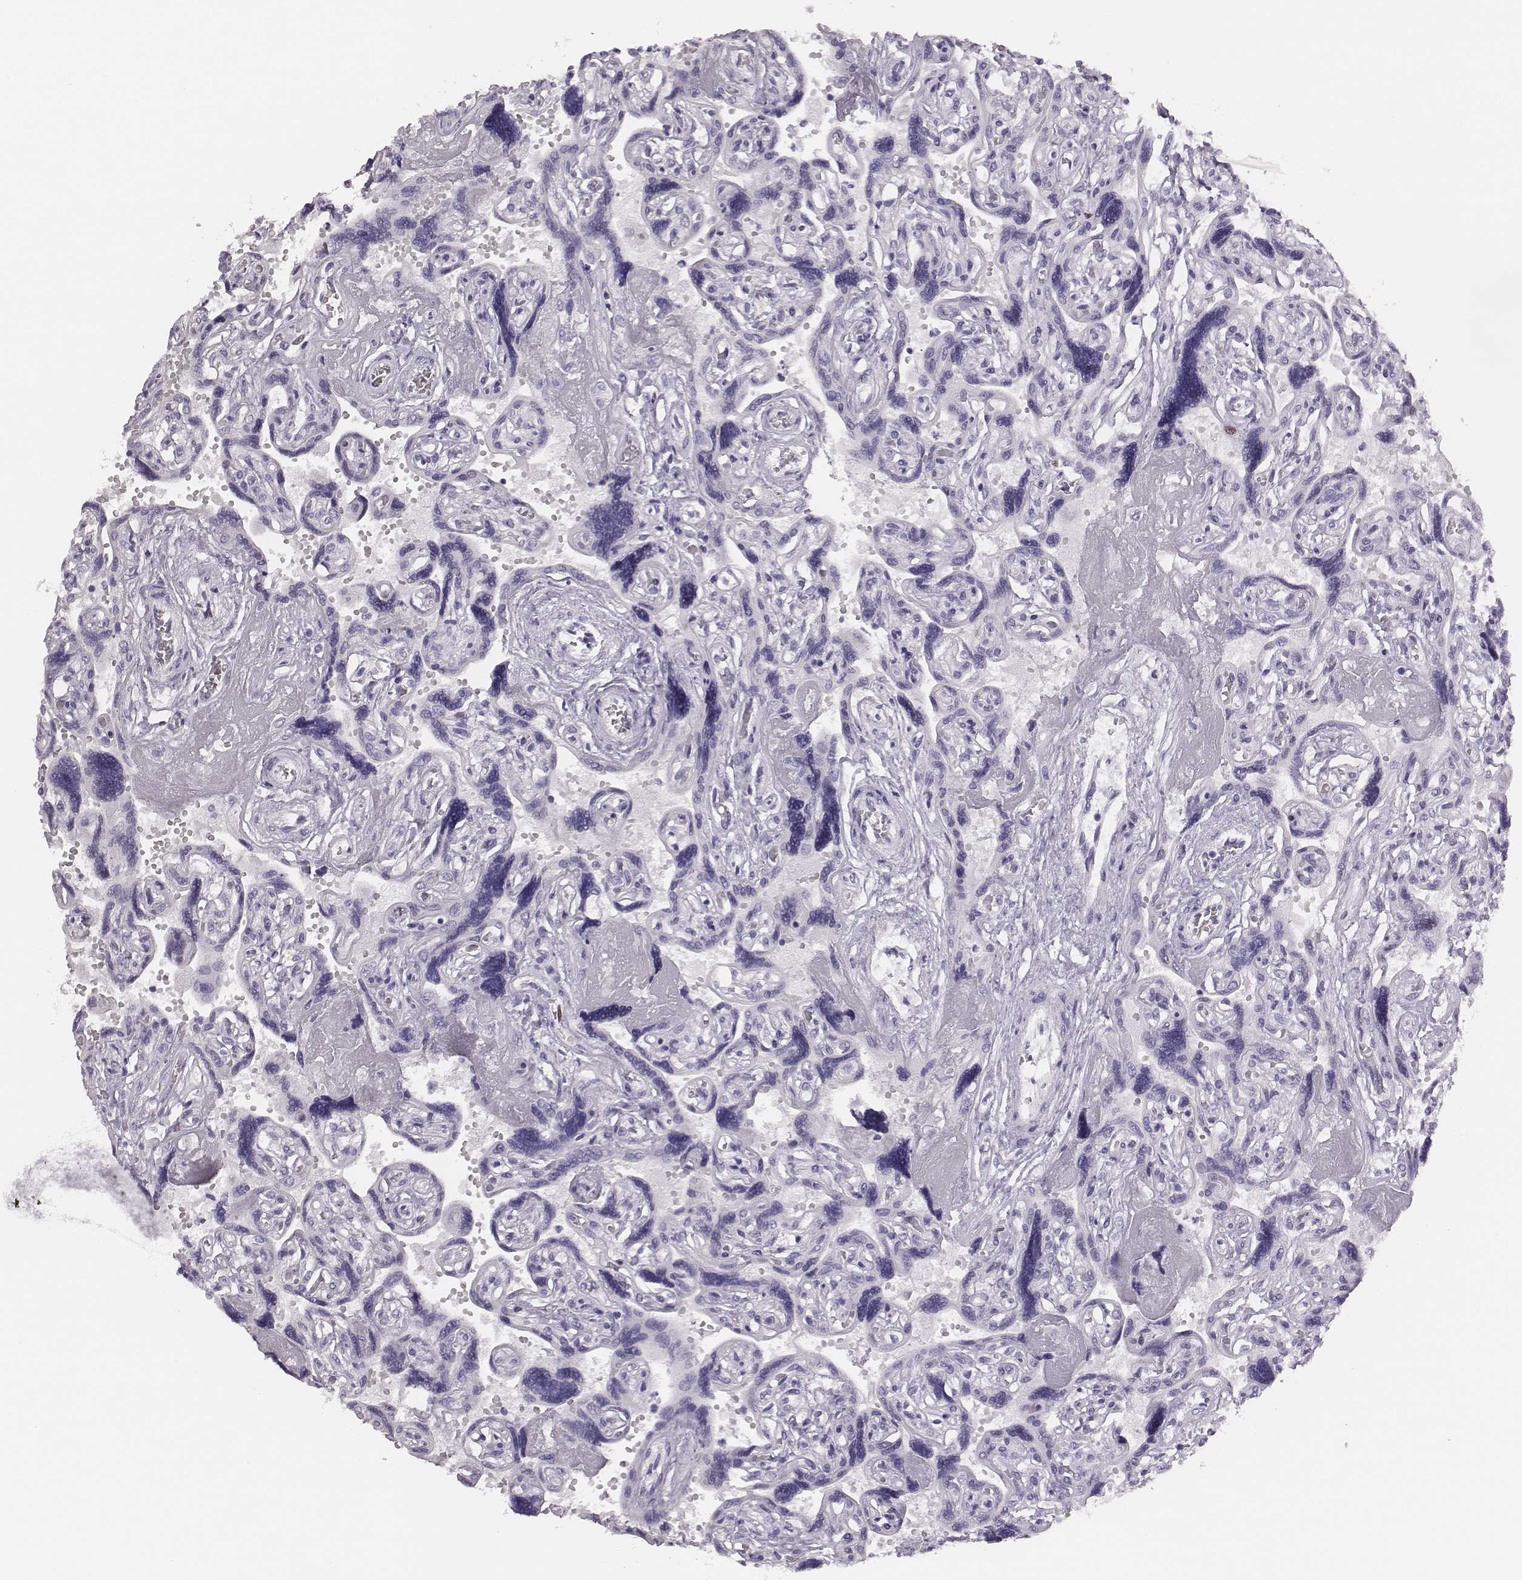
{"staining": {"intensity": "negative", "quantity": "none", "location": "none"}, "tissue": "placenta", "cell_type": "Decidual cells", "image_type": "normal", "snomed": [{"axis": "morphology", "description": "Normal tissue, NOS"}, {"axis": "topography", "description": "Placenta"}], "caption": "A histopathology image of human placenta is negative for staining in decidual cells. Nuclei are stained in blue.", "gene": "H1", "patient": {"sex": "female", "age": 32}}